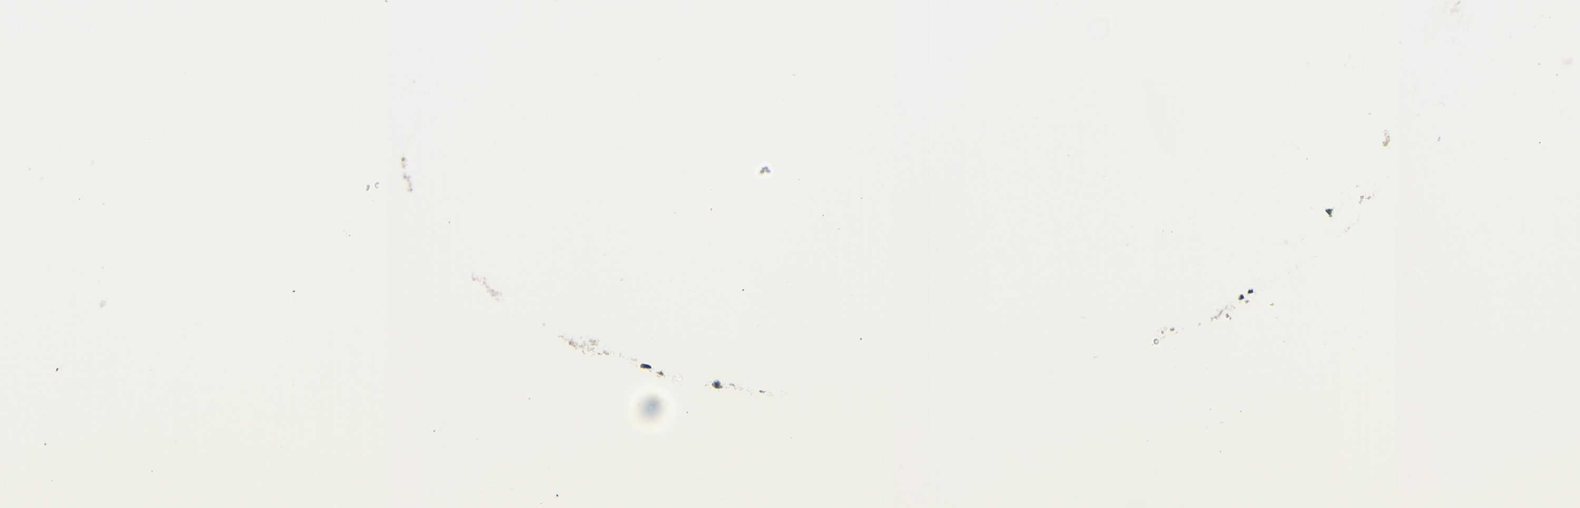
{"staining": {"intensity": "negative", "quantity": "none", "location": "none"}, "tissue": "renal cancer", "cell_type": "Tumor cells", "image_type": "cancer", "snomed": [{"axis": "morphology", "description": "Adenocarcinoma, NOS"}, {"axis": "topography", "description": "Kidney"}], "caption": "This is a micrograph of immunohistochemistry (IHC) staining of renal adenocarcinoma, which shows no expression in tumor cells. Brightfield microscopy of immunohistochemistry (IHC) stained with DAB (3,3'-diaminobenzidine) (brown) and hematoxylin (blue), captured at high magnification.", "gene": "STBD1", "patient": {"sex": "male", "age": 63}}